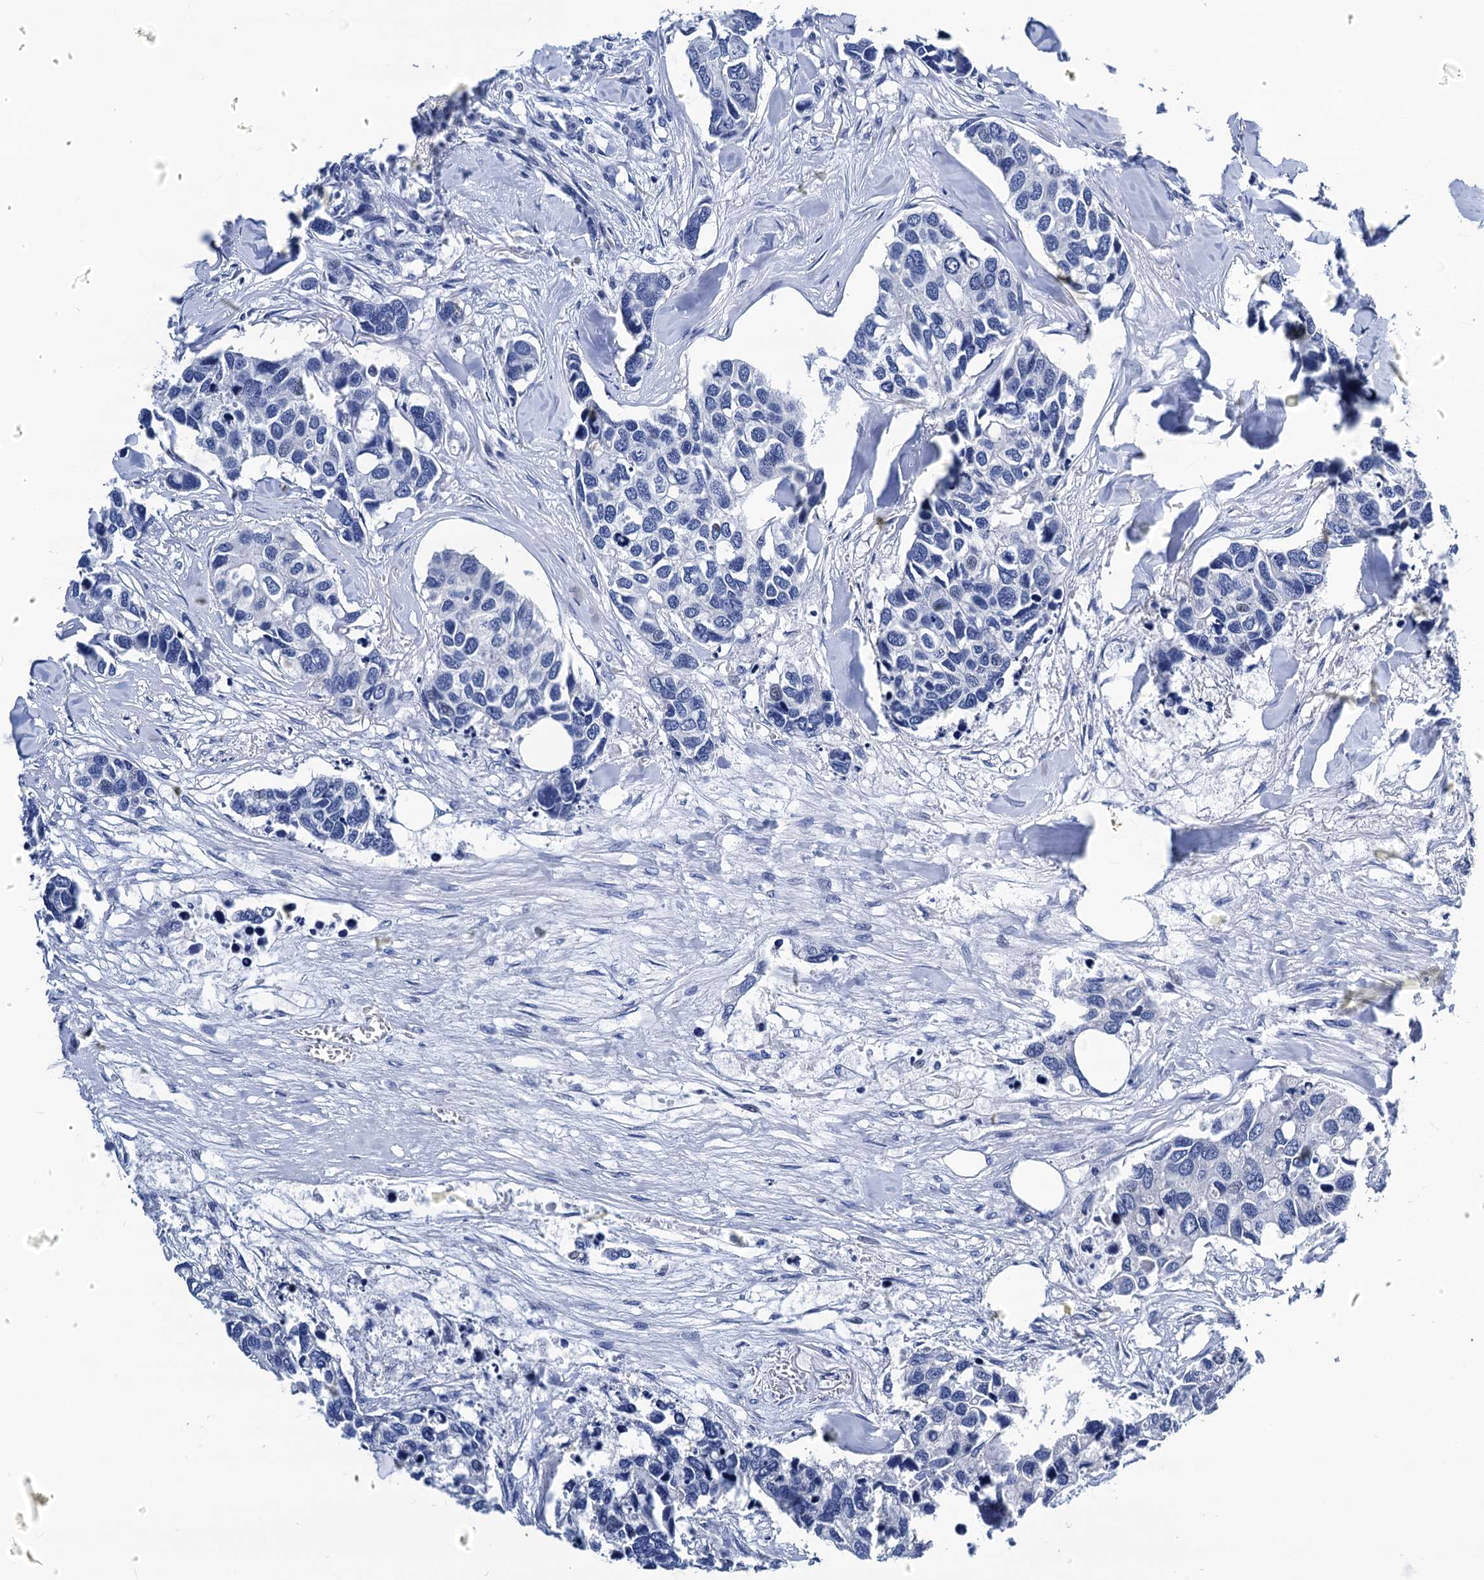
{"staining": {"intensity": "negative", "quantity": "none", "location": "none"}, "tissue": "breast cancer", "cell_type": "Tumor cells", "image_type": "cancer", "snomed": [{"axis": "morphology", "description": "Duct carcinoma"}, {"axis": "topography", "description": "Breast"}], "caption": "DAB (3,3'-diaminobenzidine) immunohistochemical staining of human infiltrating ductal carcinoma (breast) reveals no significant staining in tumor cells. The staining is performed using DAB (3,3'-diaminobenzidine) brown chromogen with nuclei counter-stained in using hematoxylin.", "gene": "LRRC30", "patient": {"sex": "female", "age": 83}}